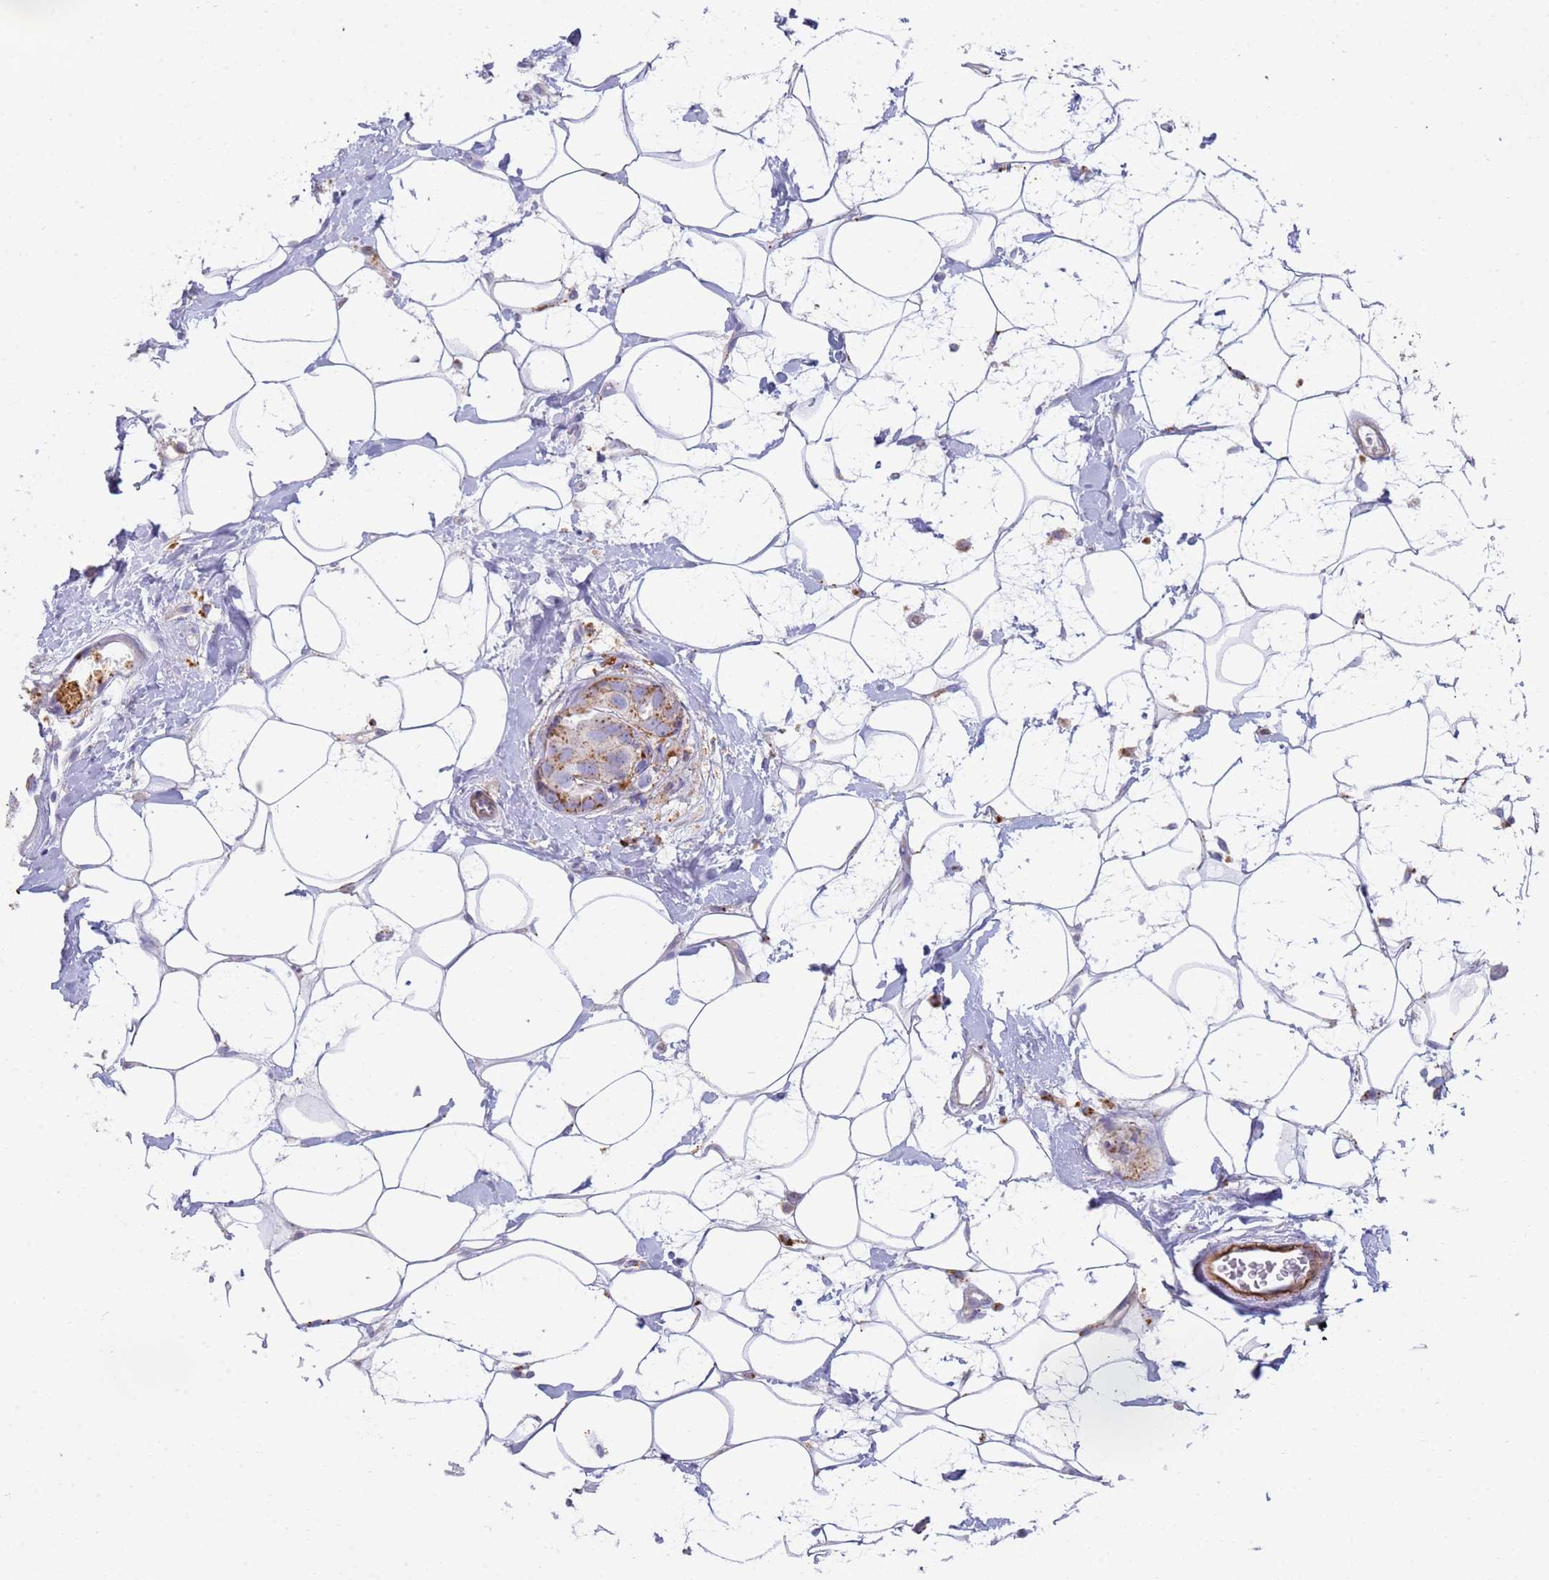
{"staining": {"intensity": "moderate", "quantity": "25%-75%", "location": "cytoplasmic/membranous"}, "tissue": "breast cancer", "cell_type": "Tumor cells", "image_type": "cancer", "snomed": [{"axis": "morphology", "description": "Normal tissue, NOS"}, {"axis": "morphology", "description": "Duct carcinoma"}, {"axis": "topography", "description": "Breast"}], "caption": "This is an image of immunohistochemistry staining of invasive ductal carcinoma (breast), which shows moderate expression in the cytoplasmic/membranous of tumor cells.", "gene": "TMEM229B", "patient": {"sex": "female", "age": 39}}